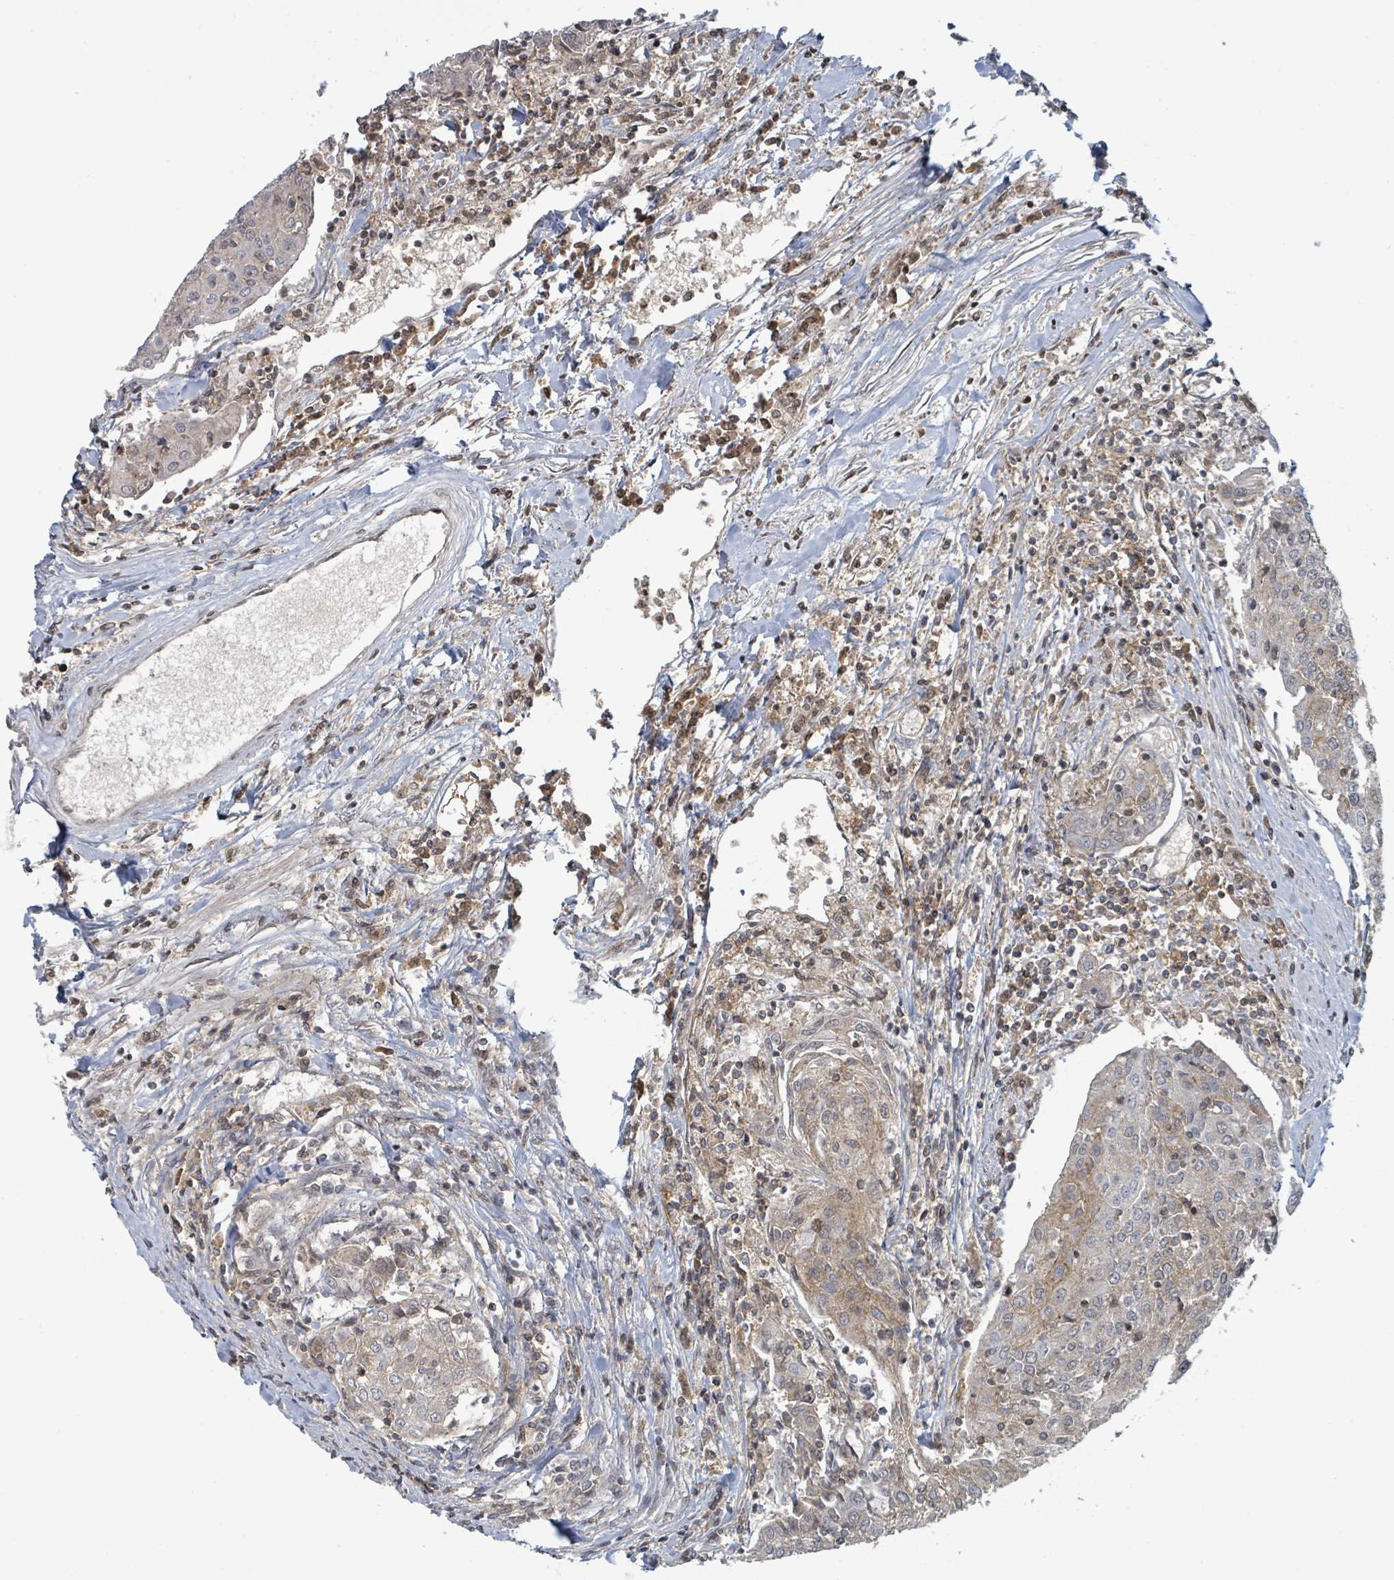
{"staining": {"intensity": "weak", "quantity": "25%-75%", "location": "cytoplasmic/membranous"}, "tissue": "urothelial cancer", "cell_type": "Tumor cells", "image_type": "cancer", "snomed": [{"axis": "morphology", "description": "Urothelial carcinoma, High grade"}, {"axis": "topography", "description": "Urinary bladder"}], "caption": "Protein staining demonstrates weak cytoplasmic/membranous expression in about 25%-75% of tumor cells in urothelial carcinoma (high-grade). (IHC, brightfield microscopy, high magnification).", "gene": "TNFRSF14", "patient": {"sex": "female", "age": 85}}